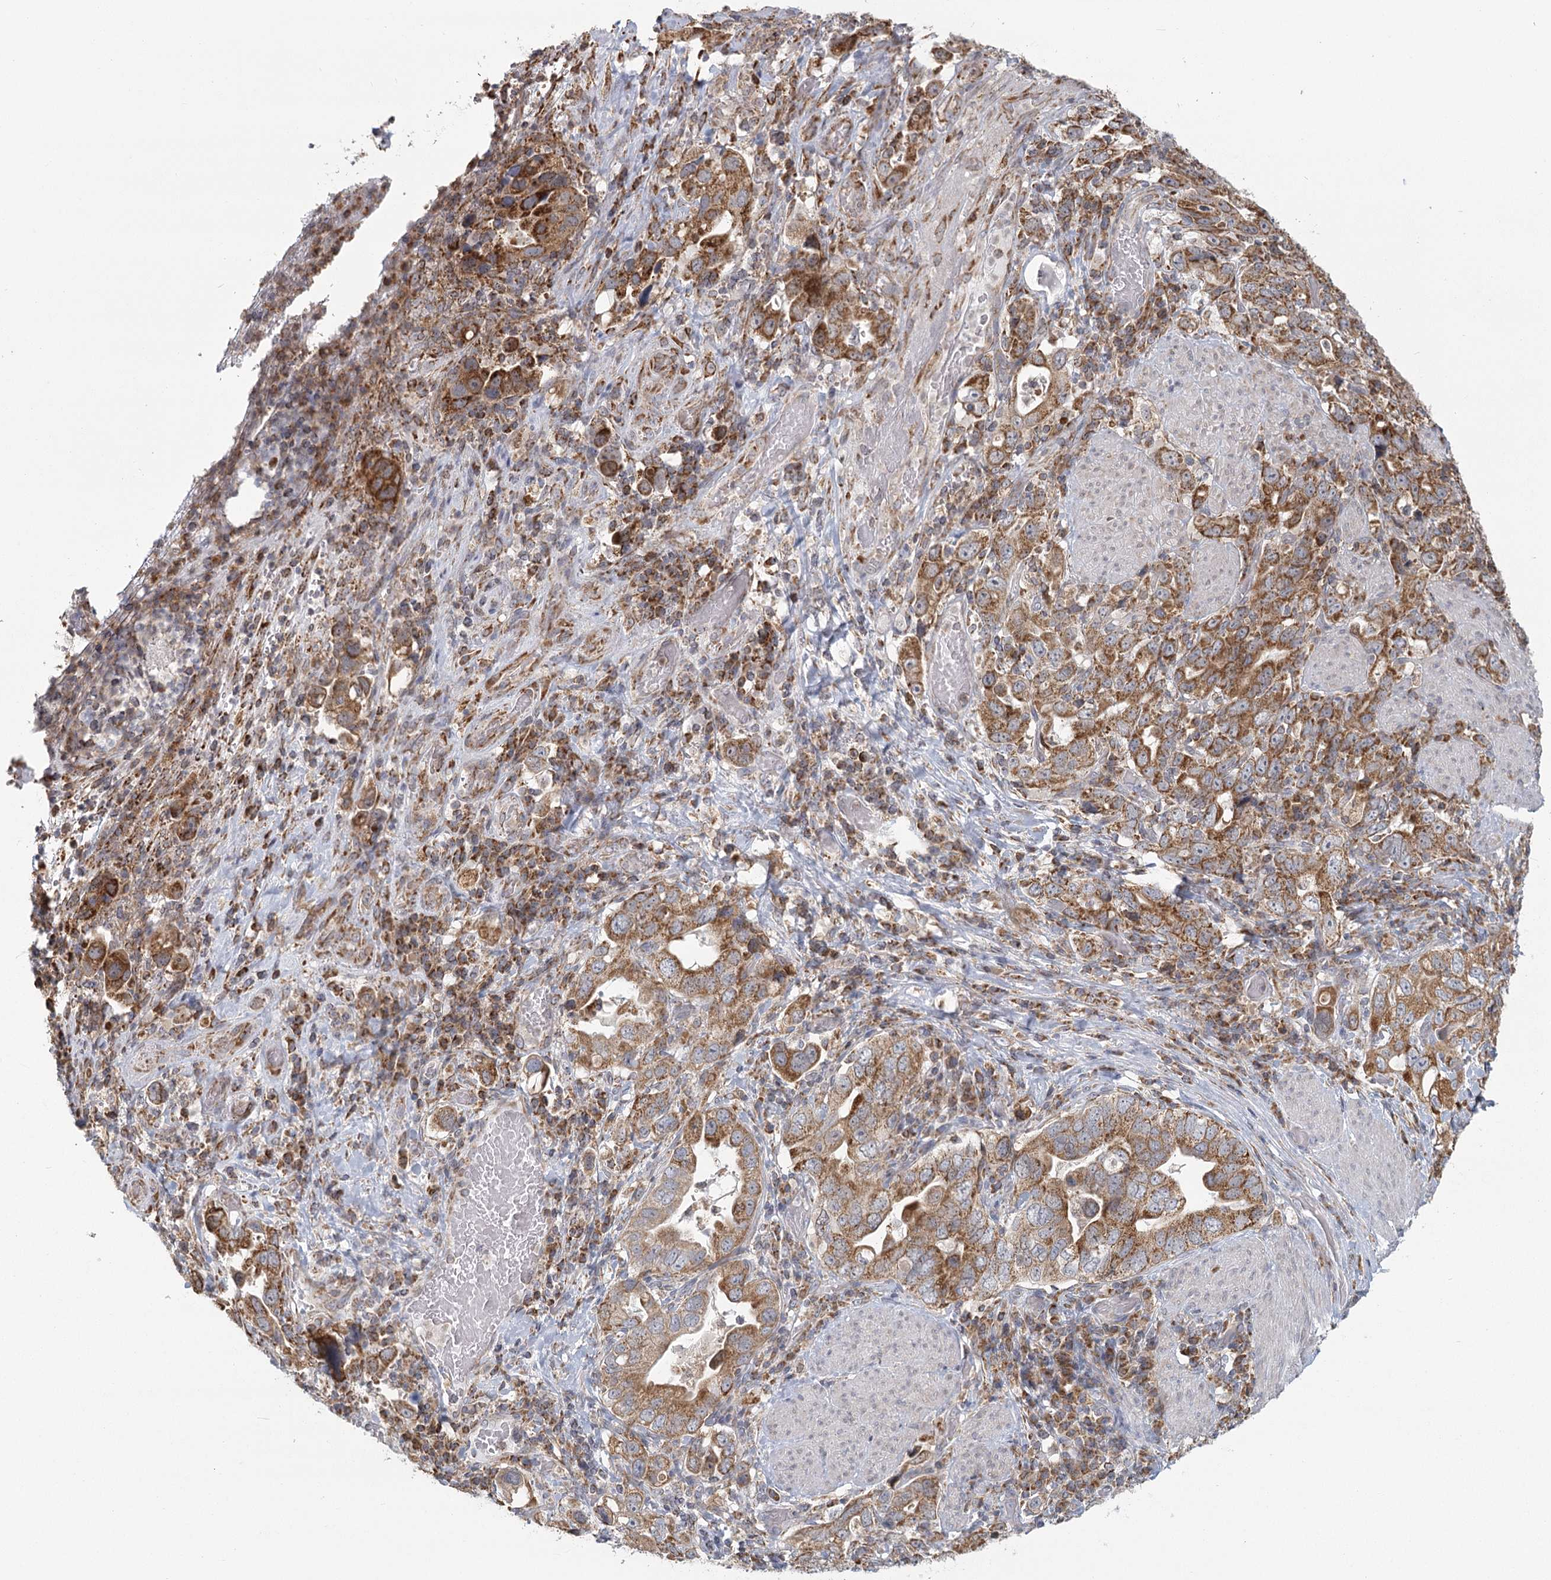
{"staining": {"intensity": "moderate", "quantity": ">75%", "location": "cytoplasmic/membranous"}, "tissue": "stomach cancer", "cell_type": "Tumor cells", "image_type": "cancer", "snomed": [{"axis": "morphology", "description": "Adenocarcinoma, NOS"}, {"axis": "topography", "description": "Stomach, upper"}], "caption": "Tumor cells show moderate cytoplasmic/membranous positivity in about >75% of cells in stomach cancer.", "gene": "LACTB", "patient": {"sex": "male", "age": 62}}